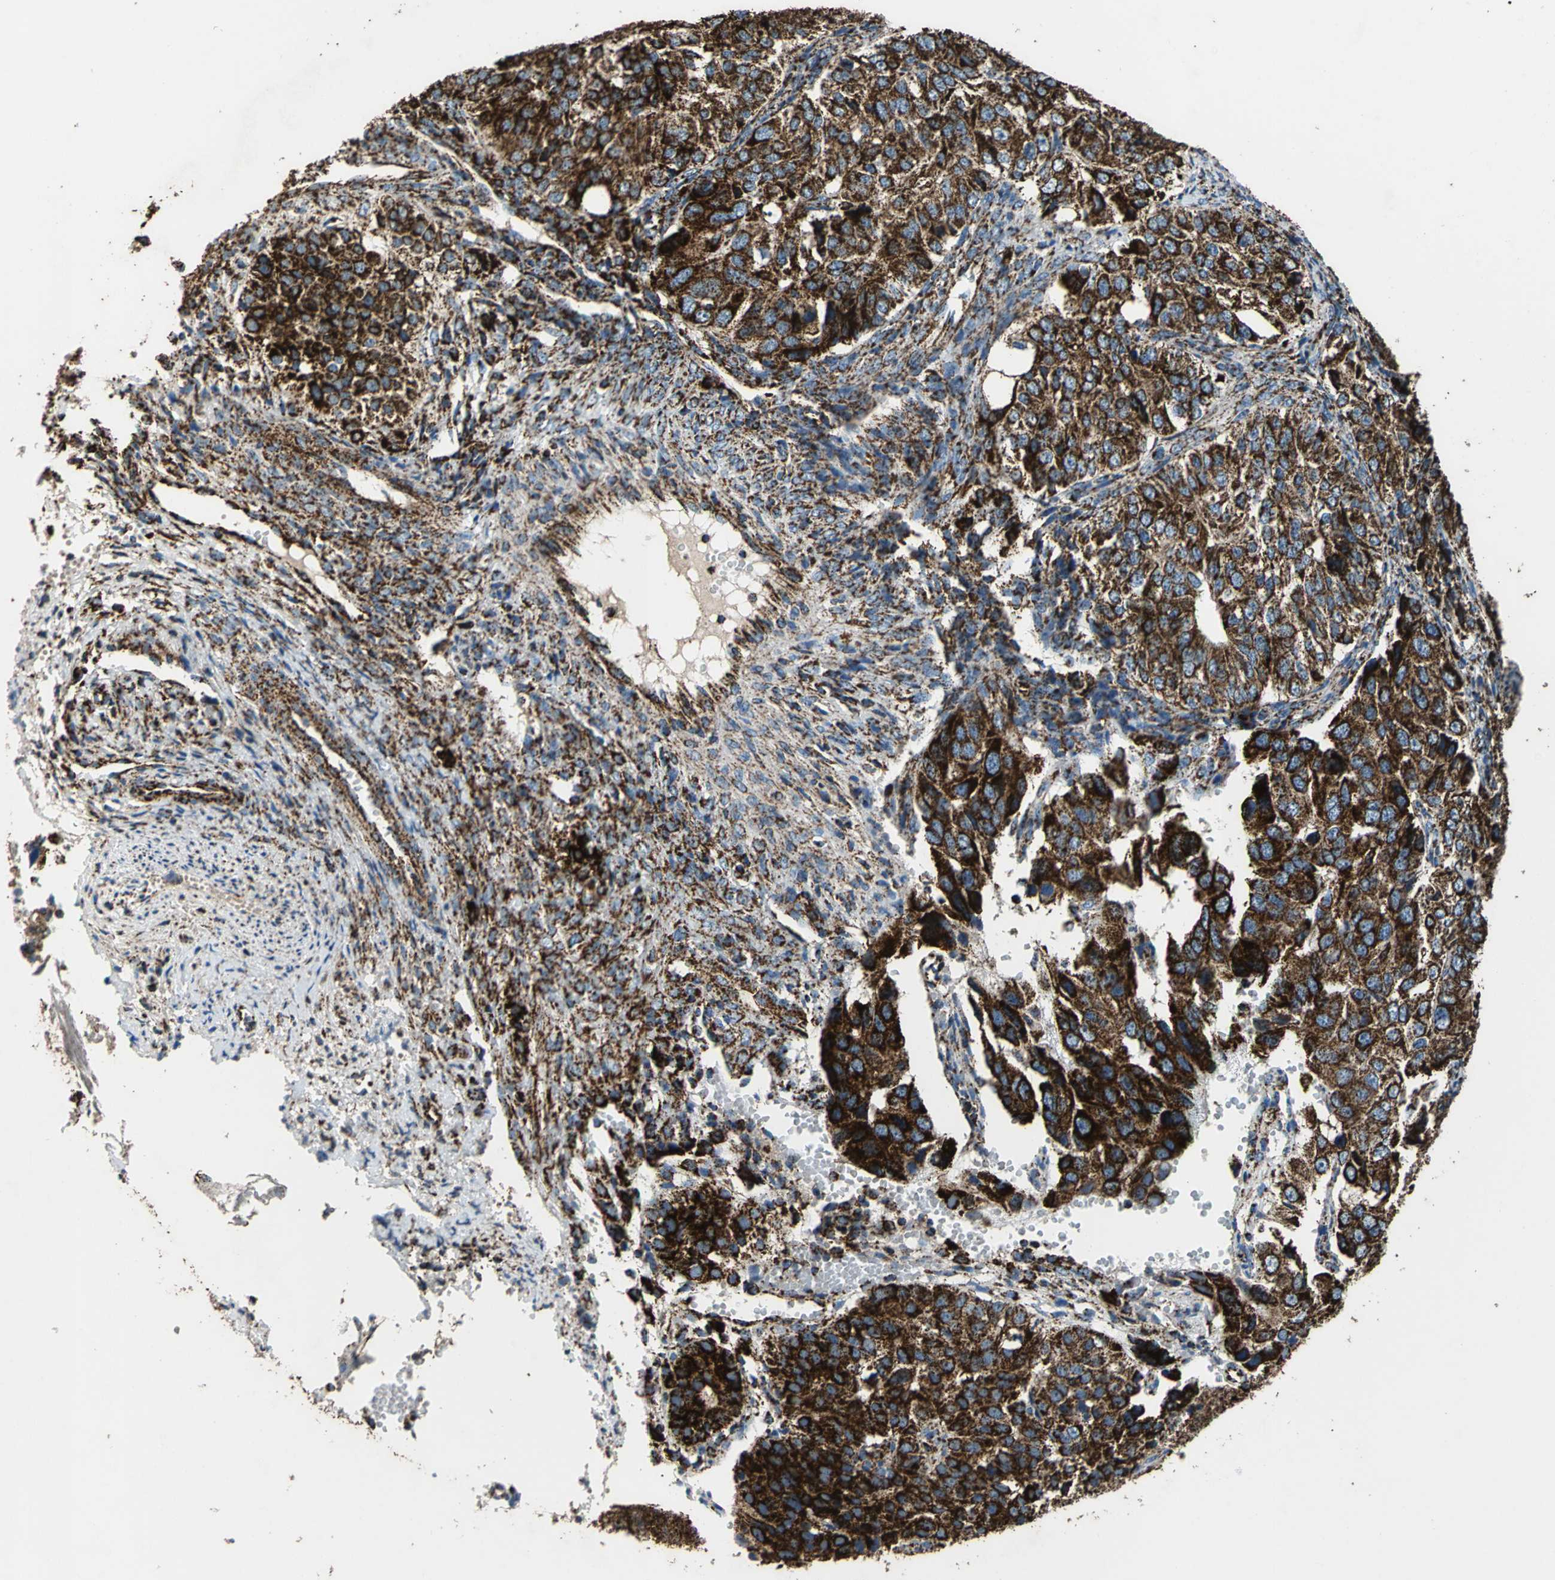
{"staining": {"intensity": "strong", "quantity": ">75%", "location": "cytoplasmic/membranous"}, "tissue": "ovarian cancer", "cell_type": "Tumor cells", "image_type": "cancer", "snomed": [{"axis": "morphology", "description": "Carcinoma, endometroid"}, {"axis": "topography", "description": "Ovary"}], "caption": "There is high levels of strong cytoplasmic/membranous staining in tumor cells of ovarian cancer, as demonstrated by immunohistochemical staining (brown color).", "gene": "ECH1", "patient": {"sex": "female", "age": 51}}